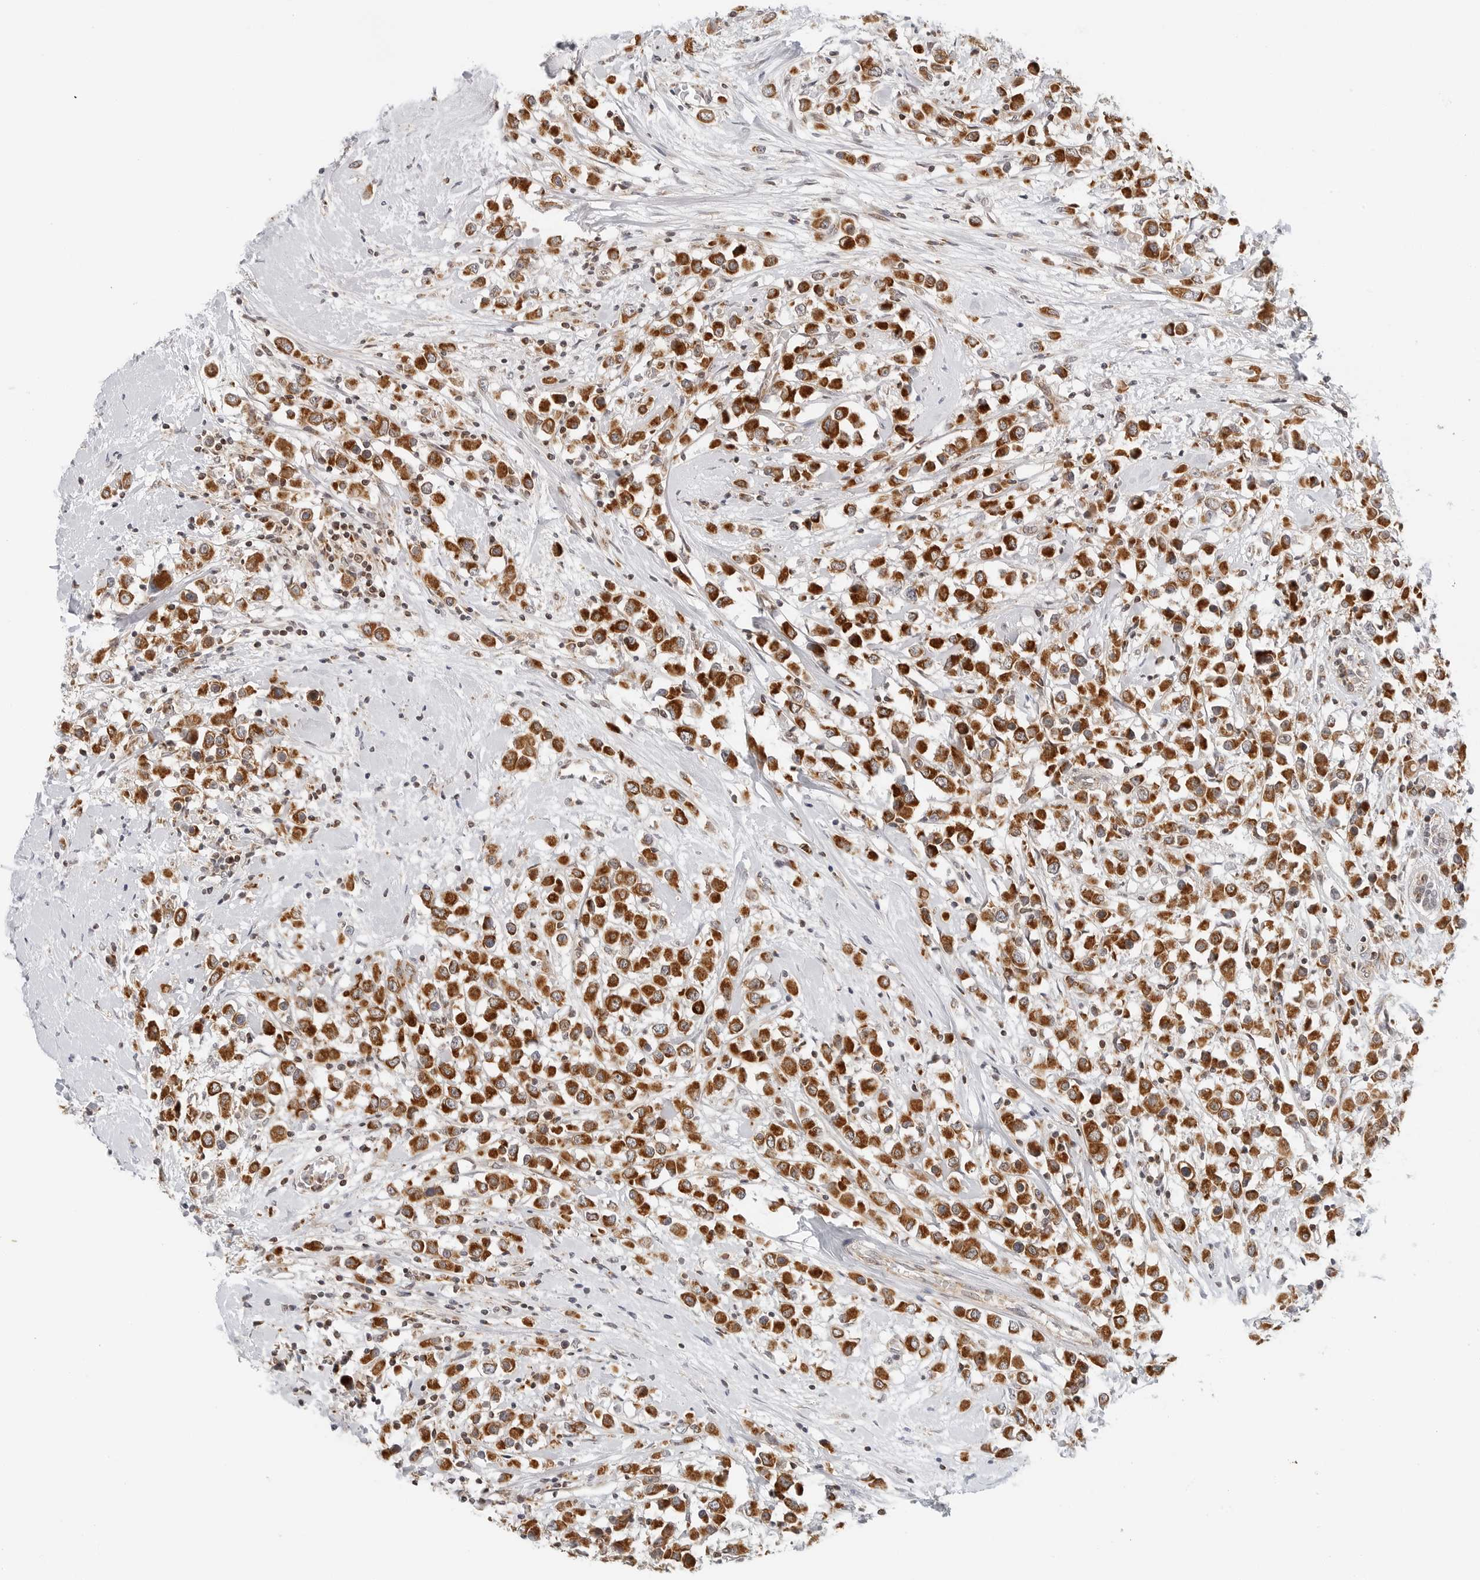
{"staining": {"intensity": "strong", "quantity": ">75%", "location": "cytoplasmic/membranous"}, "tissue": "breast cancer", "cell_type": "Tumor cells", "image_type": "cancer", "snomed": [{"axis": "morphology", "description": "Duct carcinoma"}, {"axis": "topography", "description": "Breast"}], "caption": "A photomicrograph of breast cancer (infiltrating ductal carcinoma) stained for a protein exhibits strong cytoplasmic/membranous brown staining in tumor cells.", "gene": "DYRK4", "patient": {"sex": "female", "age": 61}}